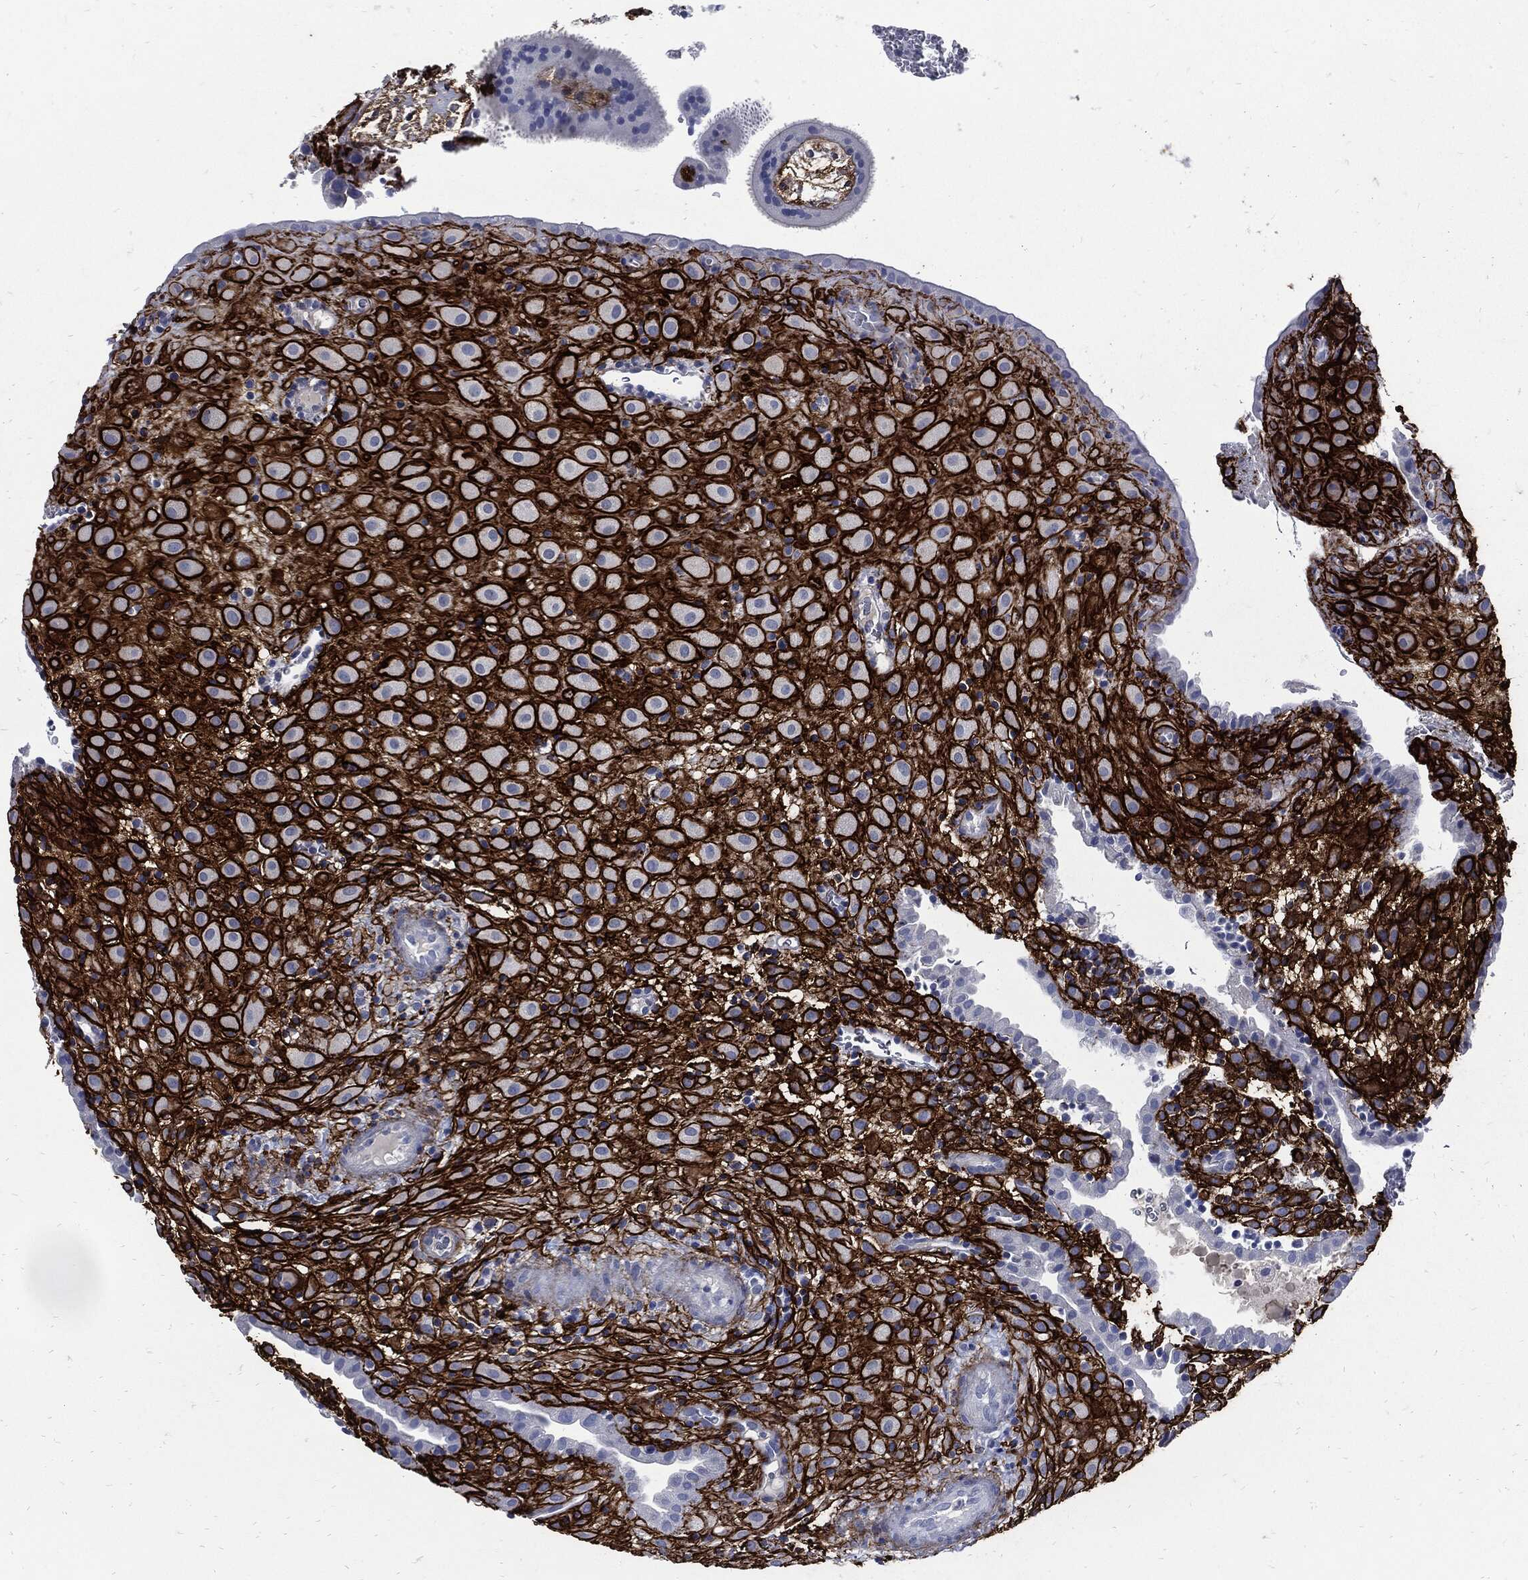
{"staining": {"intensity": "negative", "quantity": "none", "location": "none"}, "tissue": "placenta", "cell_type": "Decidual cells", "image_type": "normal", "snomed": [{"axis": "morphology", "description": "Normal tissue, NOS"}, {"axis": "topography", "description": "Placenta"}], "caption": "The IHC micrograph has no significant expression in decidual cells of placenta.", "gene": "FBN1", "patient": {"sex": "female", "age": 19}}